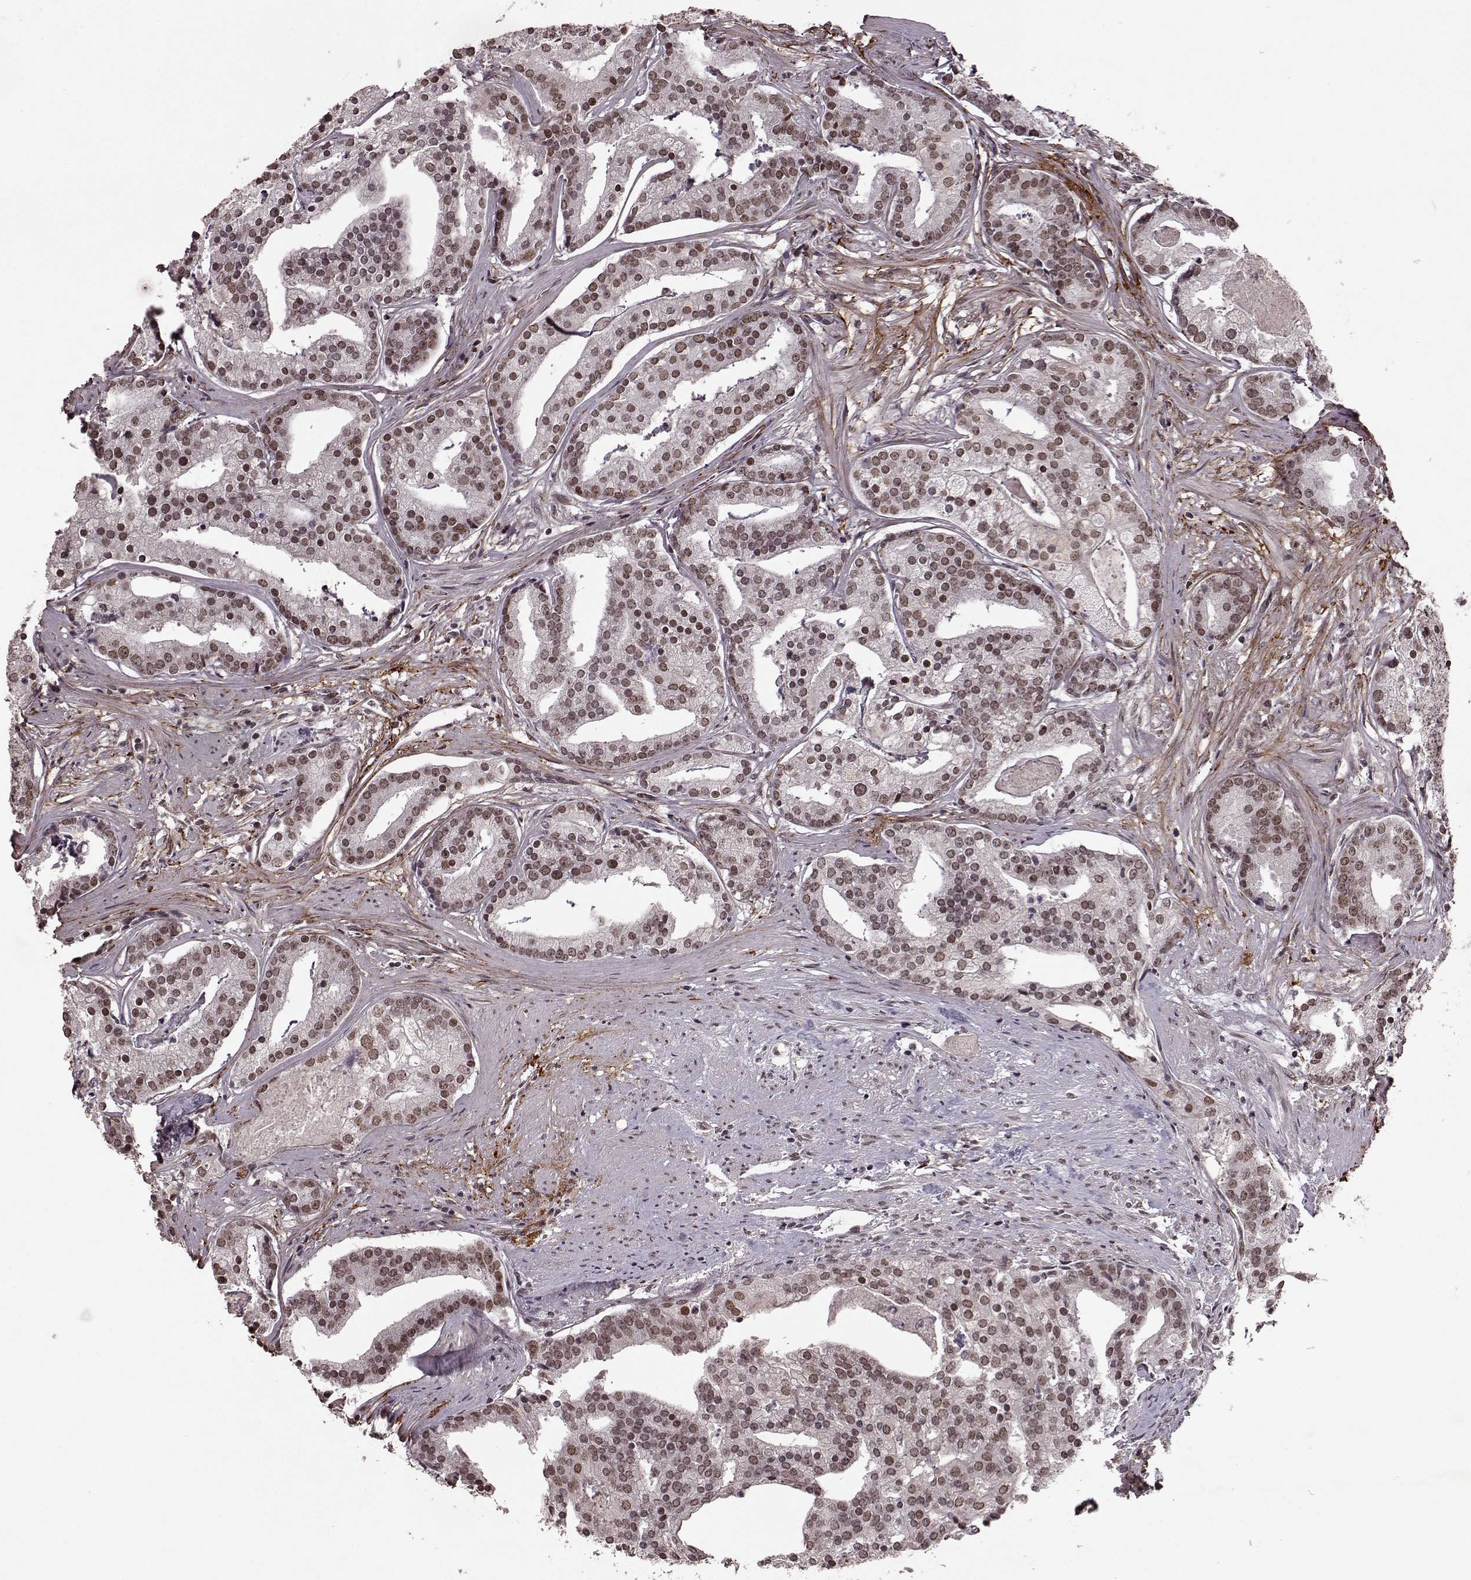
{"staining": {"intensity": "weak", "quantity": ">75%", "location": "nuclear"}, "tissue": "prostate cancer", "cell_type": "Tumor cells", "image_type": "cancer", "snomed": [{"axis": "morphology", "description": "Adenocarcinoma, NOS"}, {"axis": "topography", "description": "Prostate and seminal vesicle, NOS"}, {"axis": "topography", "description": "Prostate"}], "caption": "IHC (DAB) staining of adenocarcinoma (prostate) displays weak nuclear protein expression in about >75% of tumor cells.", "gene": "RRAGD", "patient": {"sex": "male", "age": 44}}